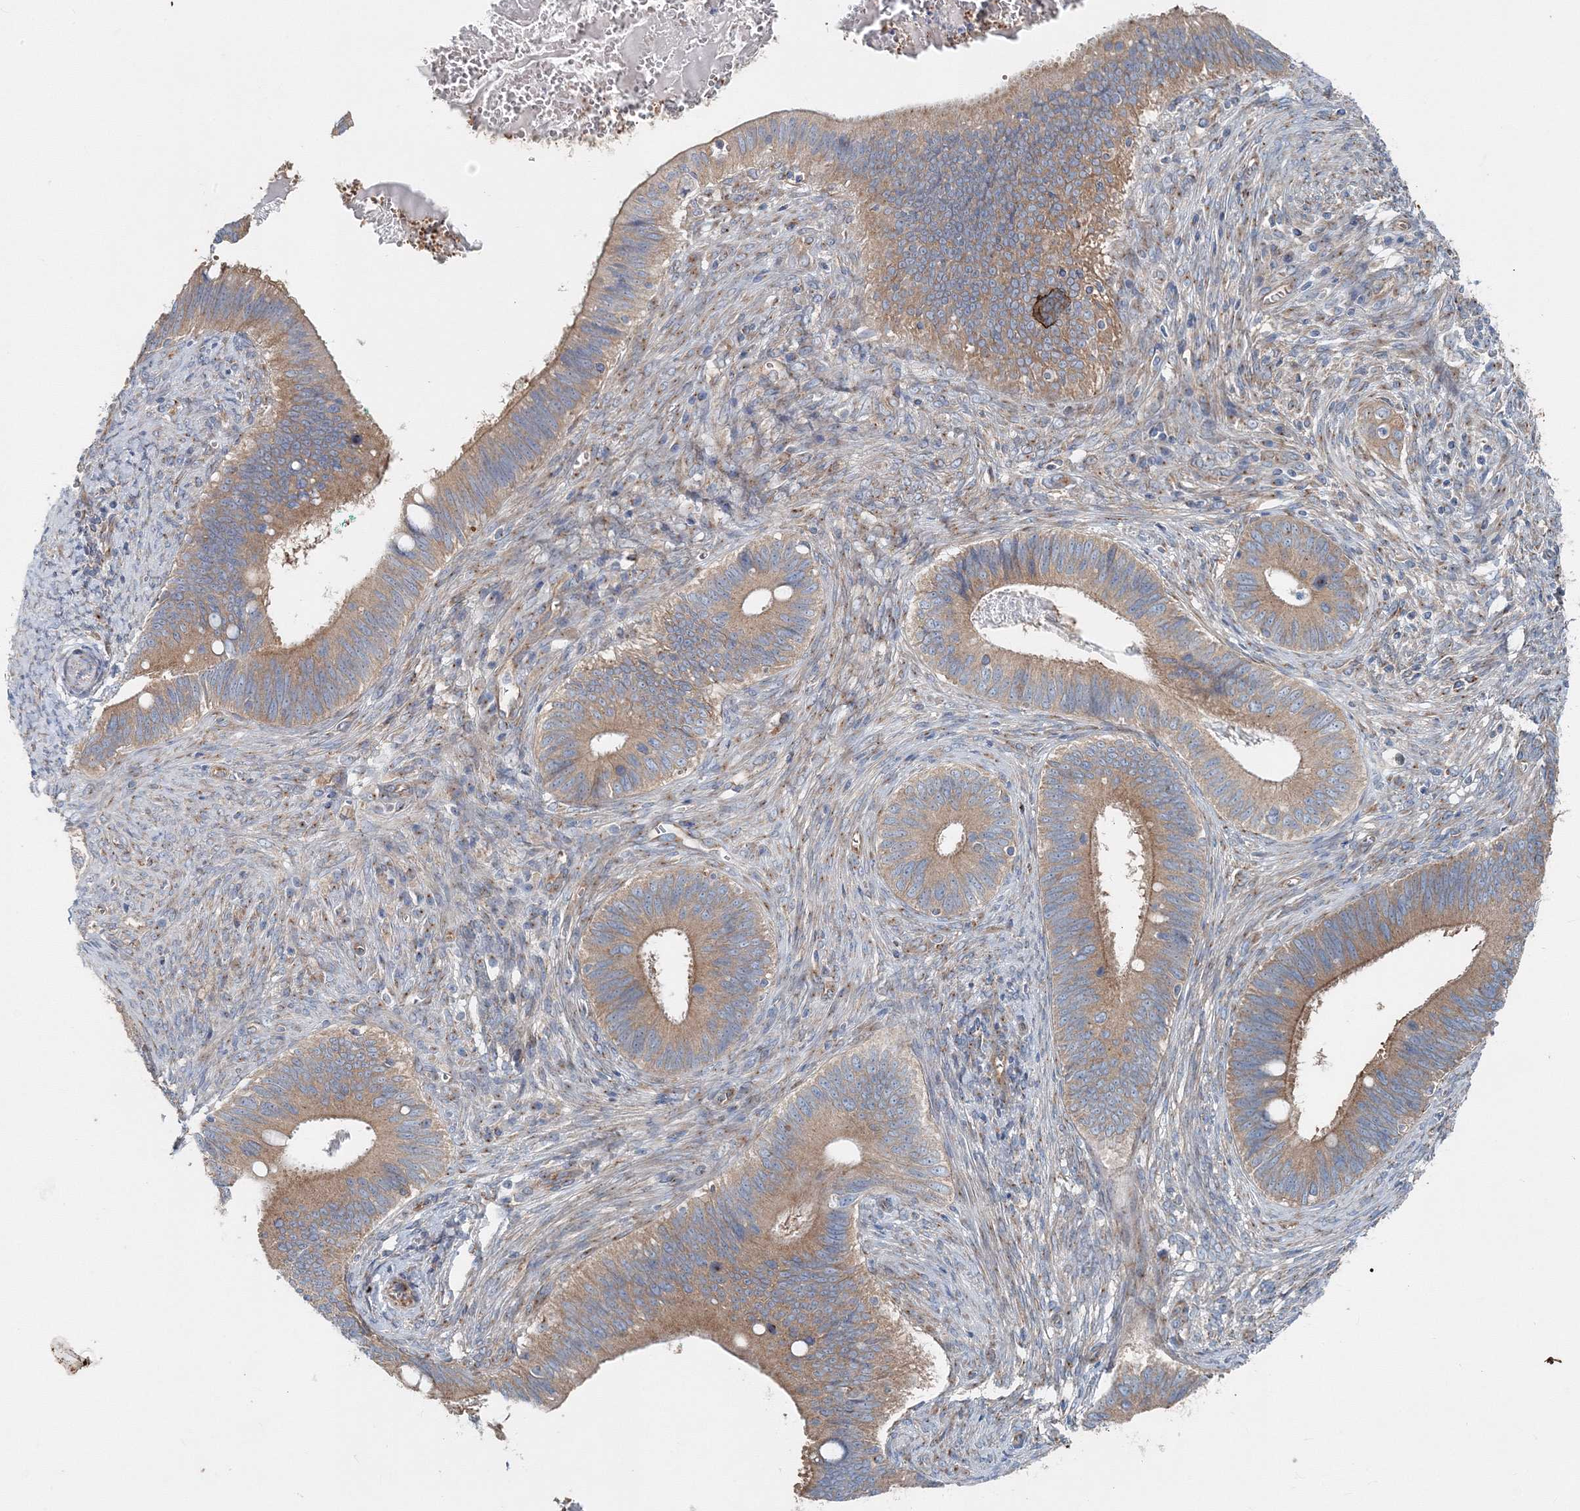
{"staining": {"intensity": "moderate", "quantity": ">75%", "location": "cytoplasmic/membranous"}, "tissue": "cervical cancer", "cell_type": "Tumor cells", "image_type": "cancer", "snomed": [{"axis": "morphology", "description": "Adenocarcinoma, NOS"}, {"axis": "topography", "description": "Cervix"}], "caption": "High-power microscopy captured an immunohistochemistry micrograph of cervical cancer, revealing moderate cytoplasmic/membranous positivity in approximately >75% of tumor cells.", "gene": "MPHOSPH9", "patient": {"sex": "female", "age": 42}}